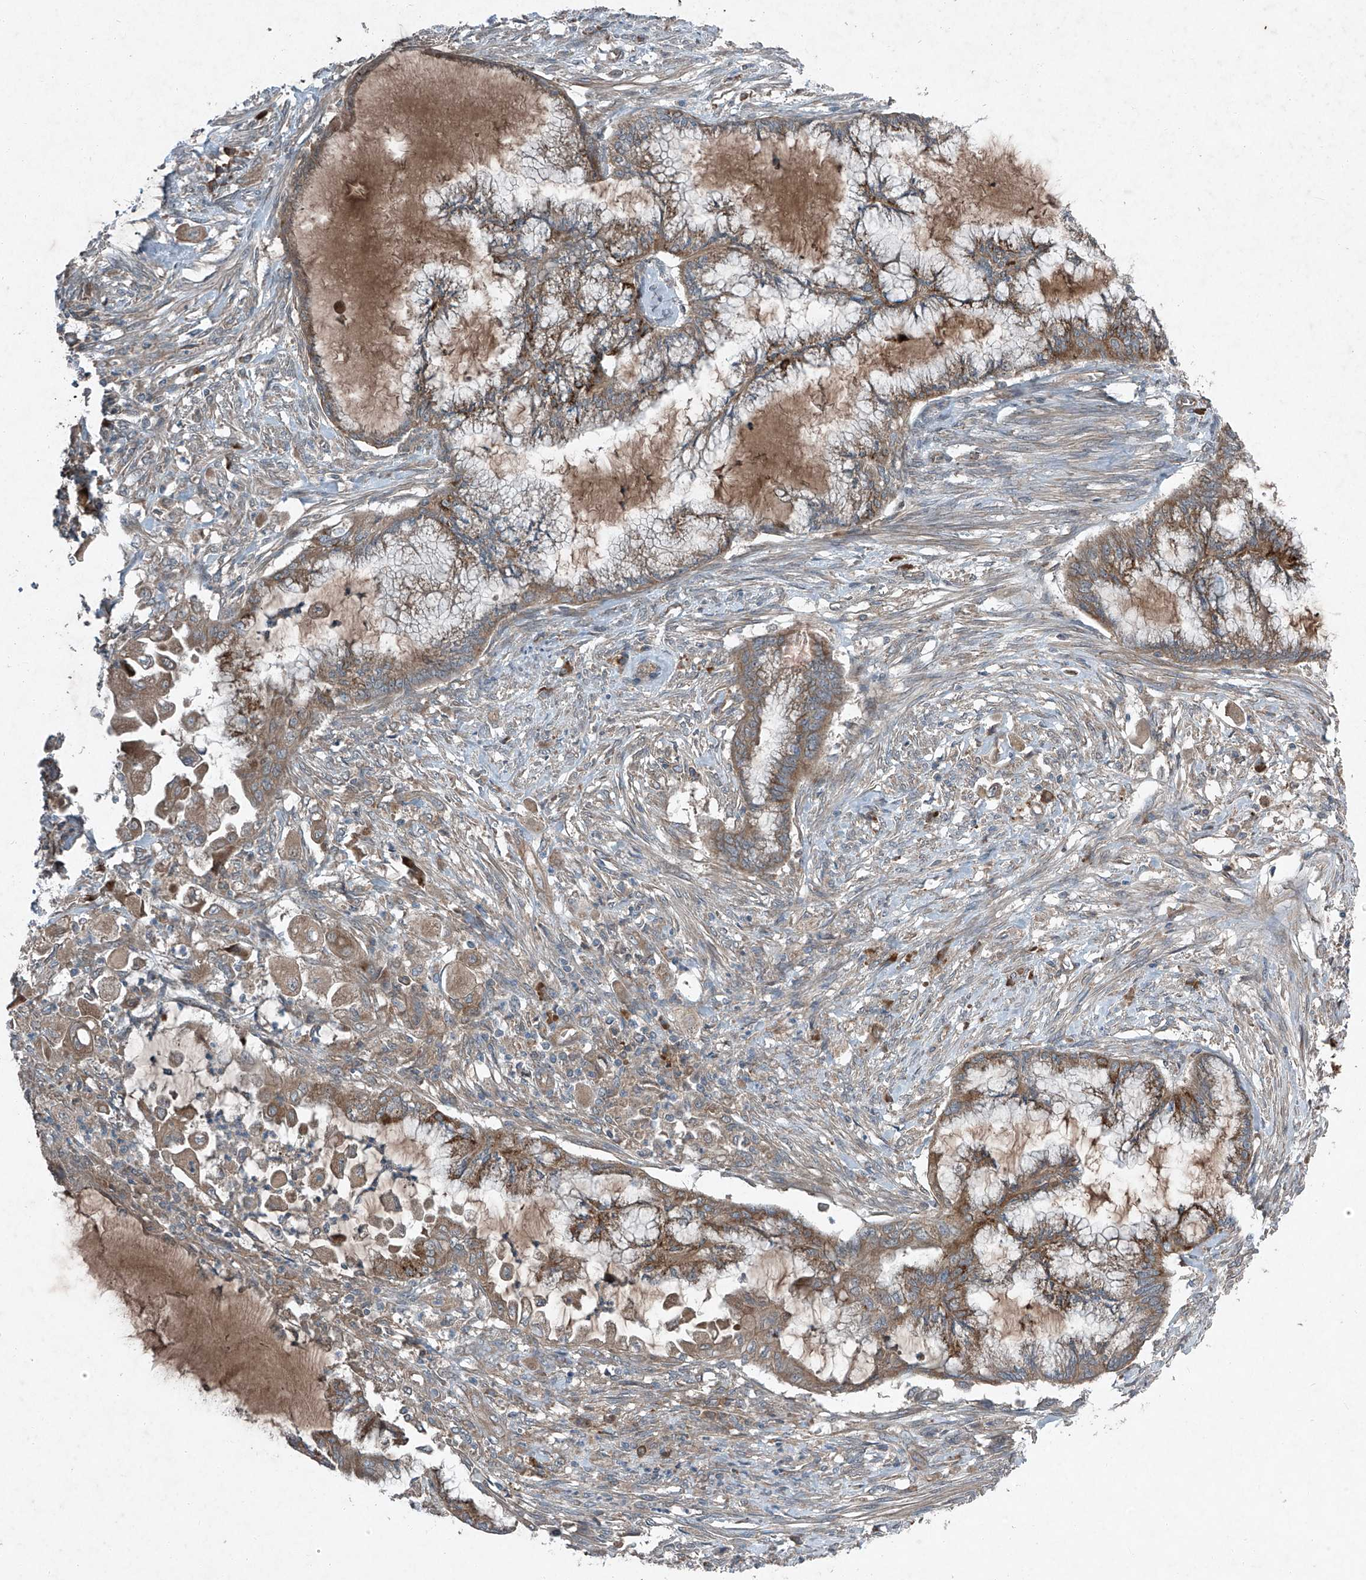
{"staining": {"intensity": "moderate", "quantity": ">75%", "location": "cytoplasmic/membranous"}, "tissue": "endometrial cancer", "cell_type": "Tumor cells", "image_type": "cancer", "snomed": [{"axis": "morphology", "description": "Adenocarcinoma, NOS"}, {"axis": "topography", "description": "Endometrium"}], "caption": "Human endometrial cancer (adenocarcinoma) stained with a brown dye exhibits moderate cytoplasmic/membranous positive staining in about >75% of tumor cells.", "gene": "FOXRED2", "patient": {"sex": "female", "age": 86}}